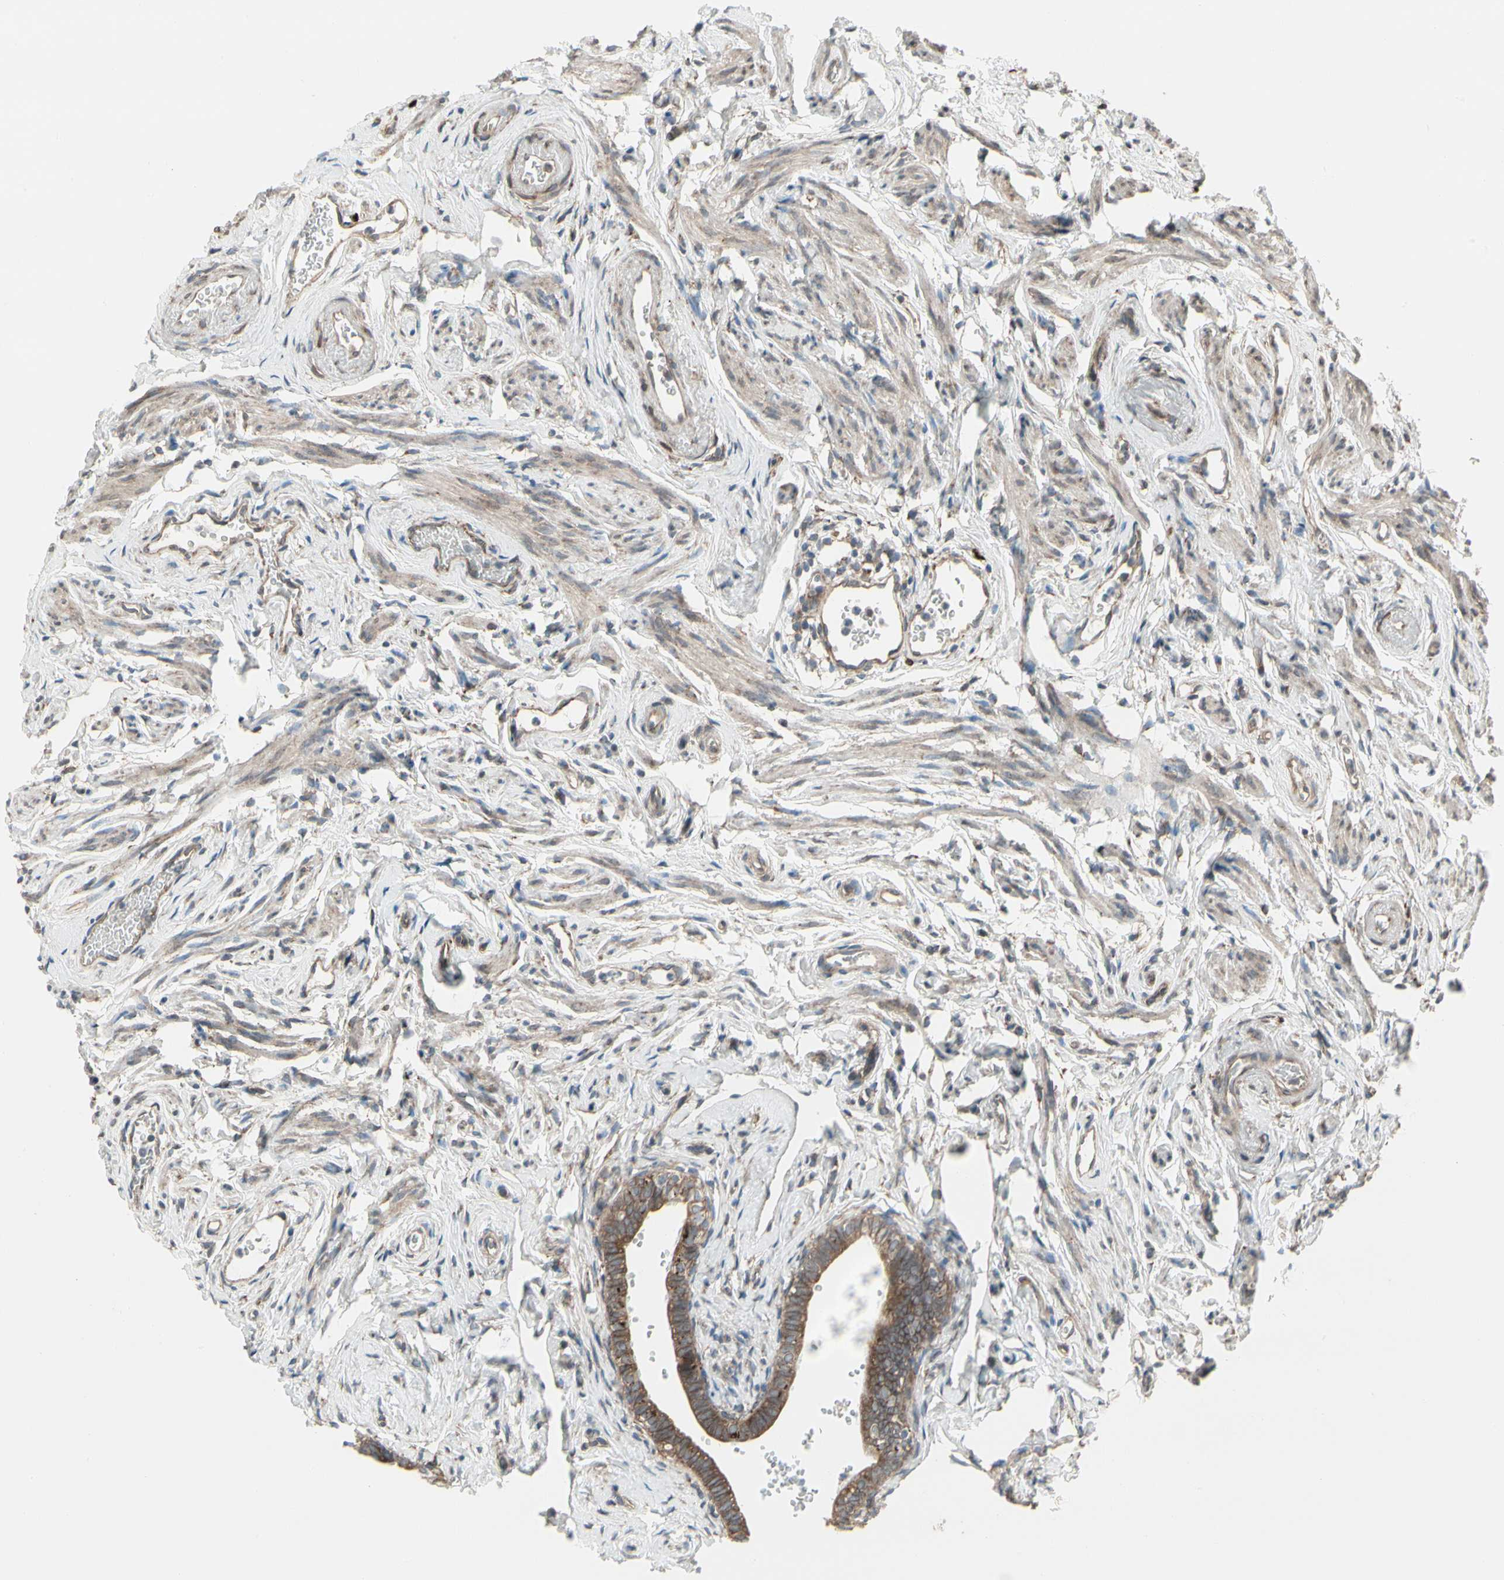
{"staining": {"intensity": "moderate", "quantity": ">75%", "location": "cytoplasmic/membranous"}, "tissue": "fallopian tube", "cell_type": "Glandular cells", "image_type": "normal", "snomed": [{"axis": "morphology", "description": "Normal tissue, NOS"}, {"axis": "topography", "description": "Fallopian tube"}], "caption": "Immunohistochemical staining of benign fallopian tube reveals medium levels of moderate cytoplasmic/membranous expression in approximately >75% of glandular cells.", "gene": "FNDC3A", "patient": {"sex": "female", "age": 71}}